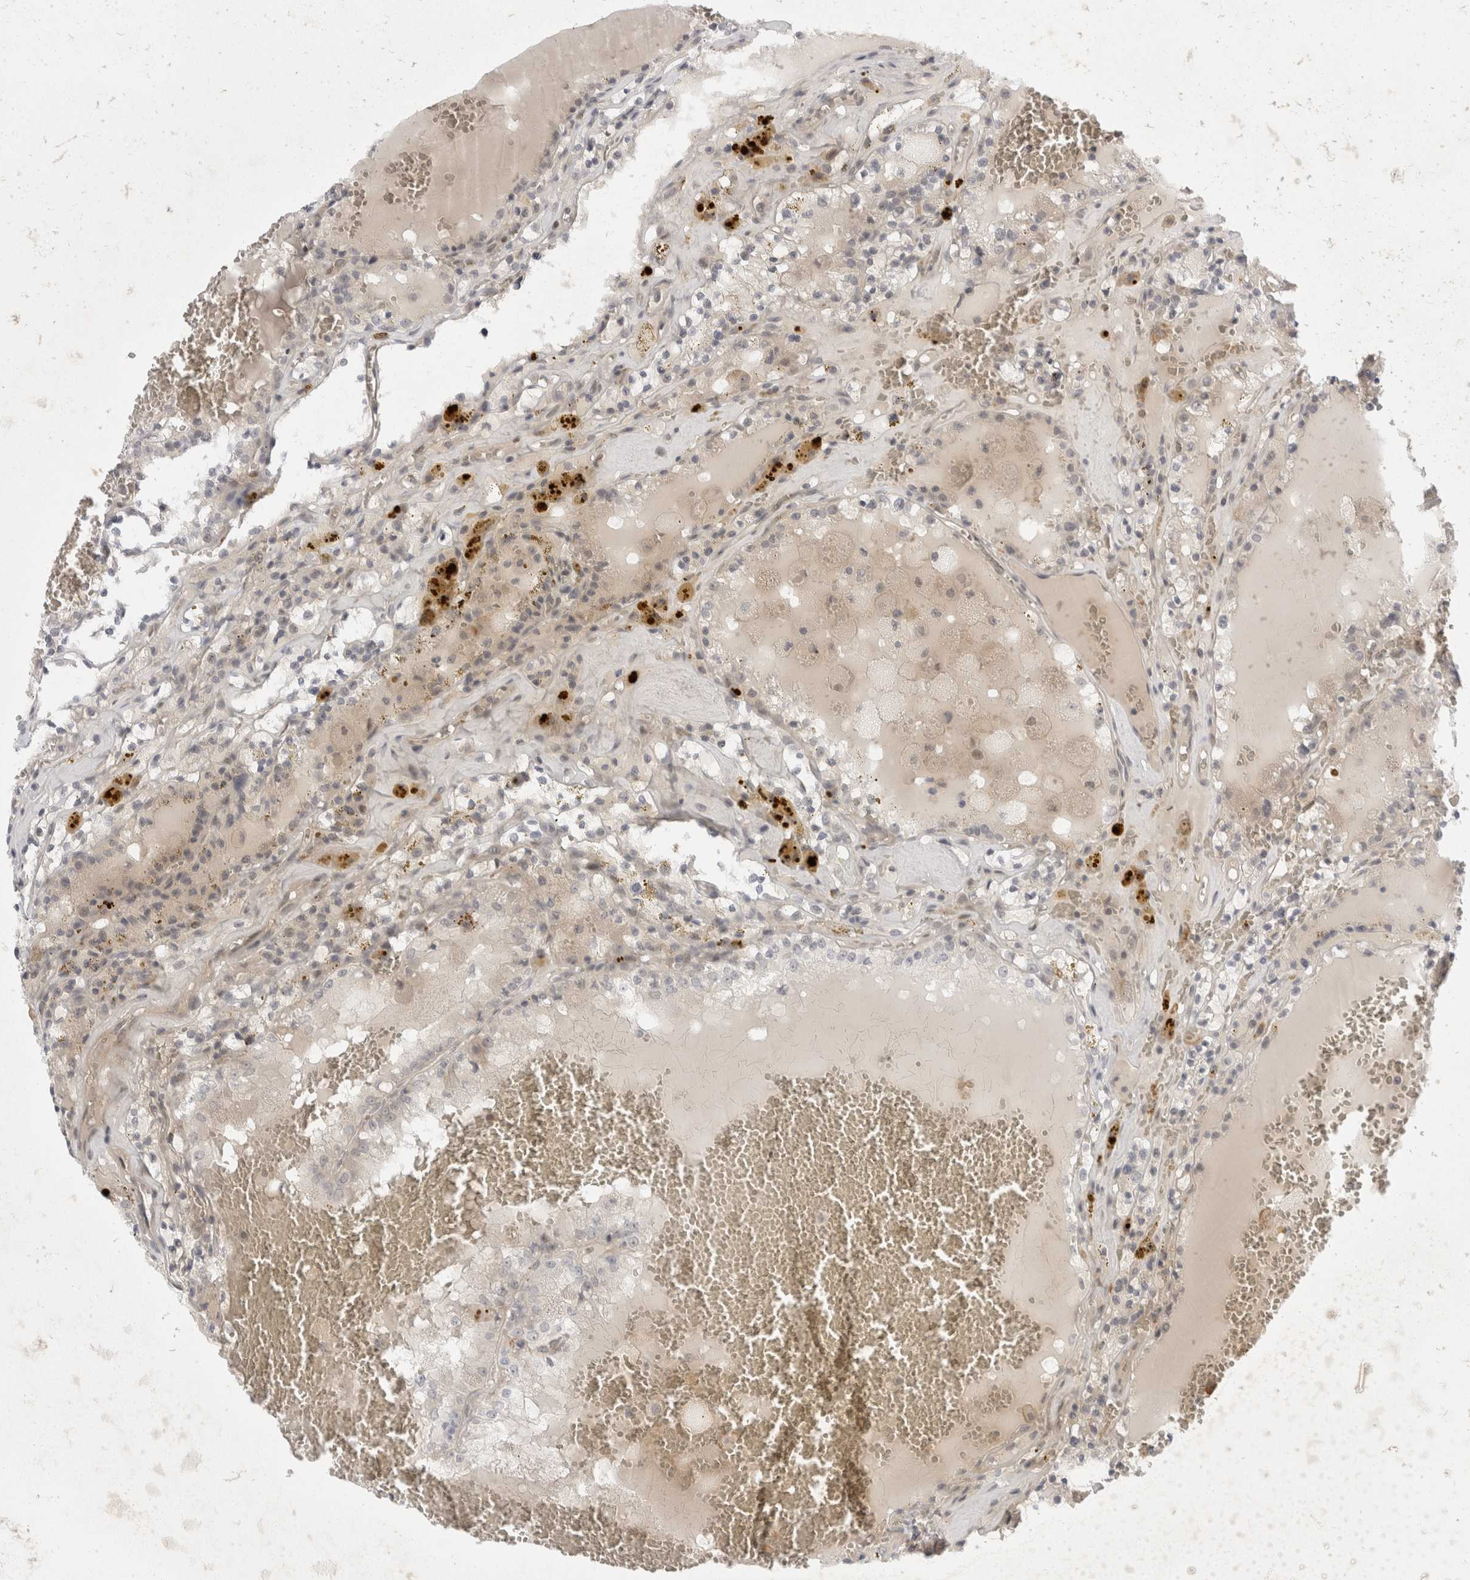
{"staining": {"intensity": "negative", "quantity": "none", "location": "none"}, "tissue": "renal cancer", "cell_type": "Tumor cells", "image_type": "cancer", "snomed": [{"axis": "morphology", "description": "Adenocarcinoma, NOS"}, {"axis": "topography", "description": "Kidney"}], "caption": "DAB immunohistochemical staining of adenocarcinoma (renal) demonstrates no significant staining in tumor cells.", "gene": "TOM1L2", "patient": {"sex": "female", "age": 56}}